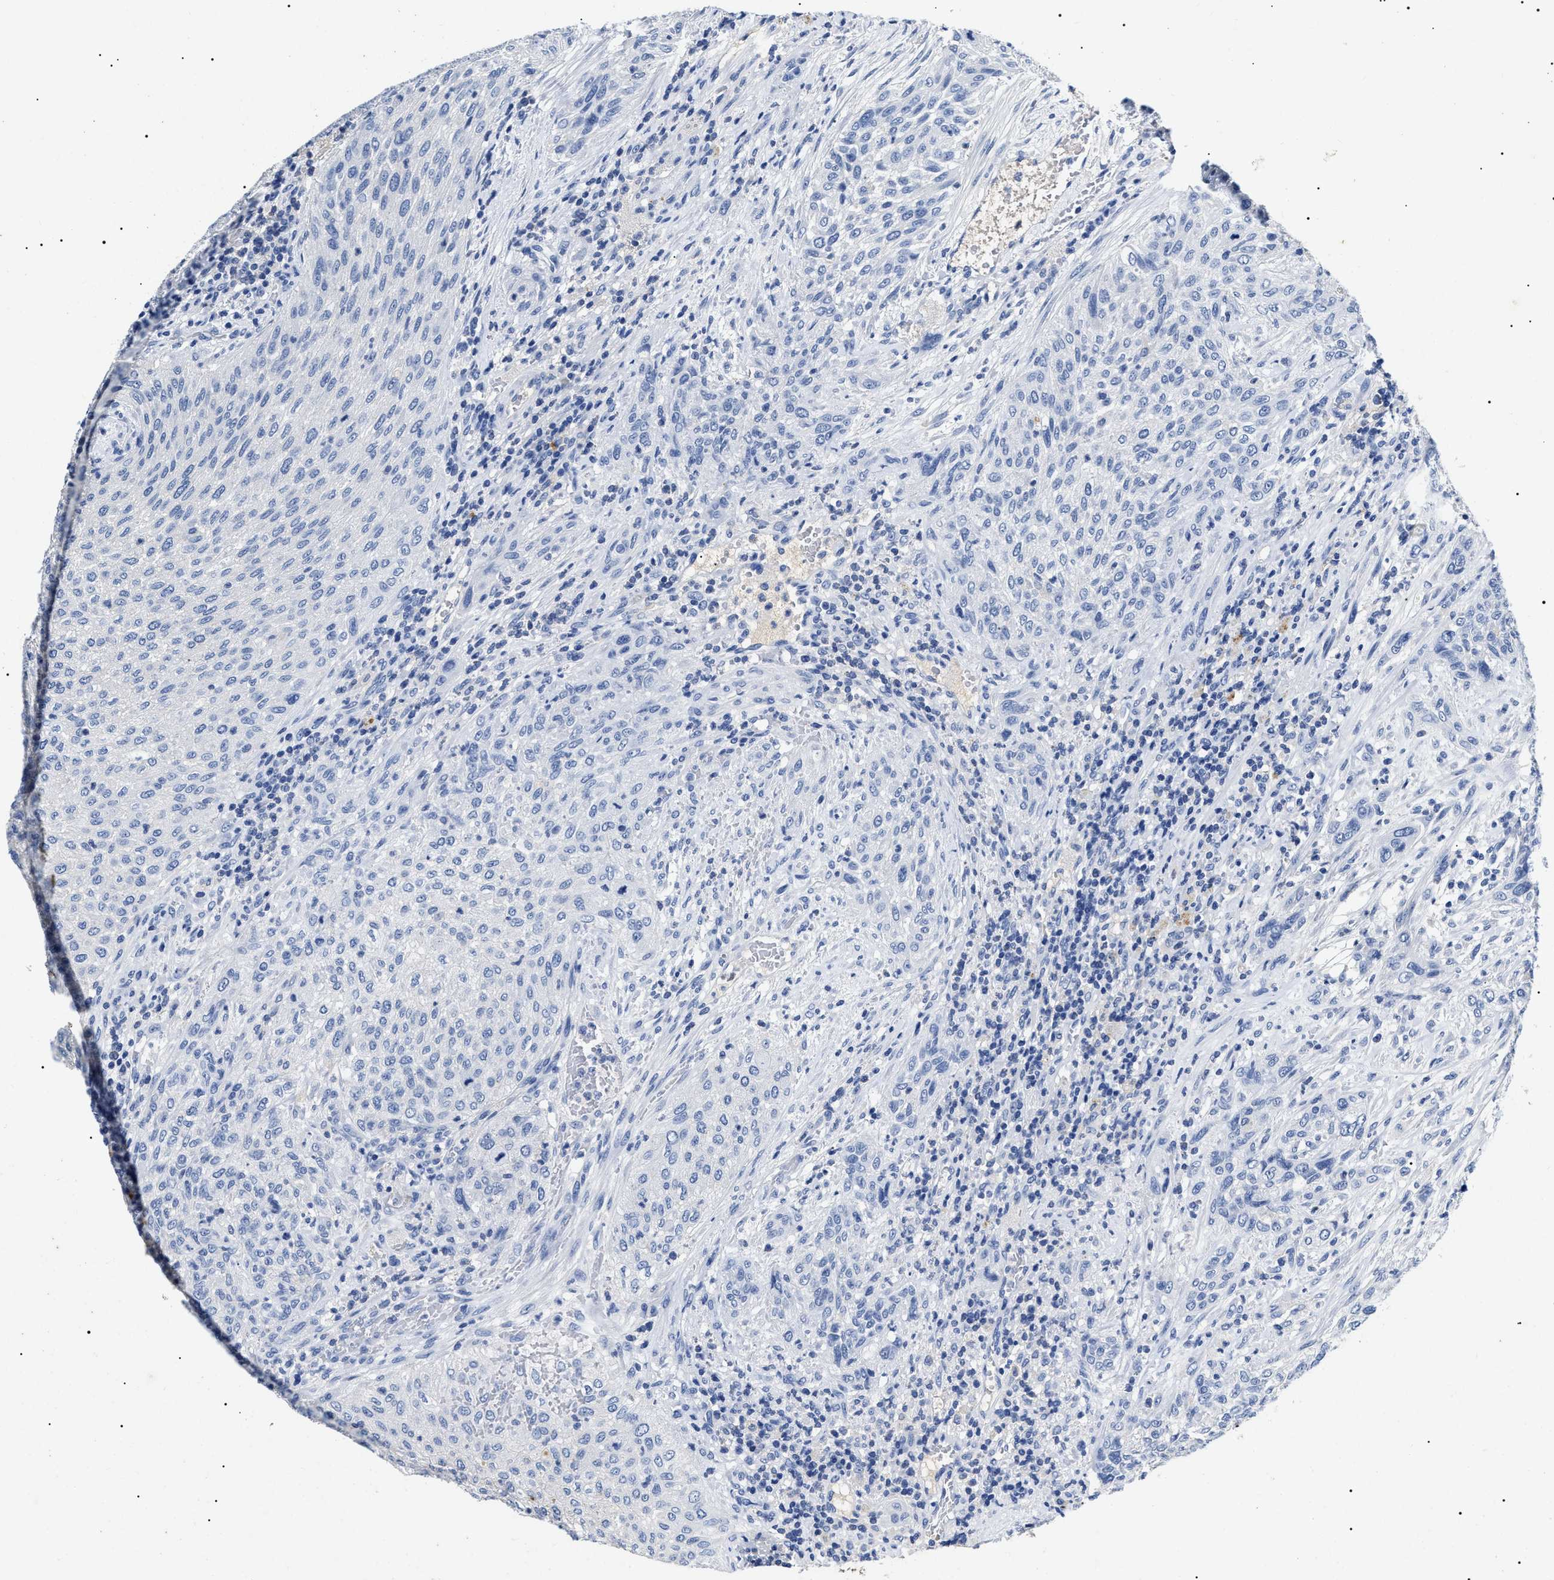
{"staining": {"intensity": "negative", "quantity": "none", "location": "none"}, "tissue": "urothelial cancer", "cell_type": "Tumor cells", "image_type": "cancer", "snomed": [{"axis": "morphology", "description": "Urothelial carcinoma, Low grade"}, {"axis": "morphology", "description": "Urothelial carcinoma, High grade"}, {"axis": "topography", "description": "Urinary bladder"}], "caption": "There is no significant expression in tumor cells of urothelial cancer. Brightfield microscopy of immunohistochemistry stained with DAB (3,3'-diaminobenzidine) (brown) and hematoxylin (blue), captured at high magnification.", "gene": "LRRC8E", "patient": {"sex": "male", "age": 35}}